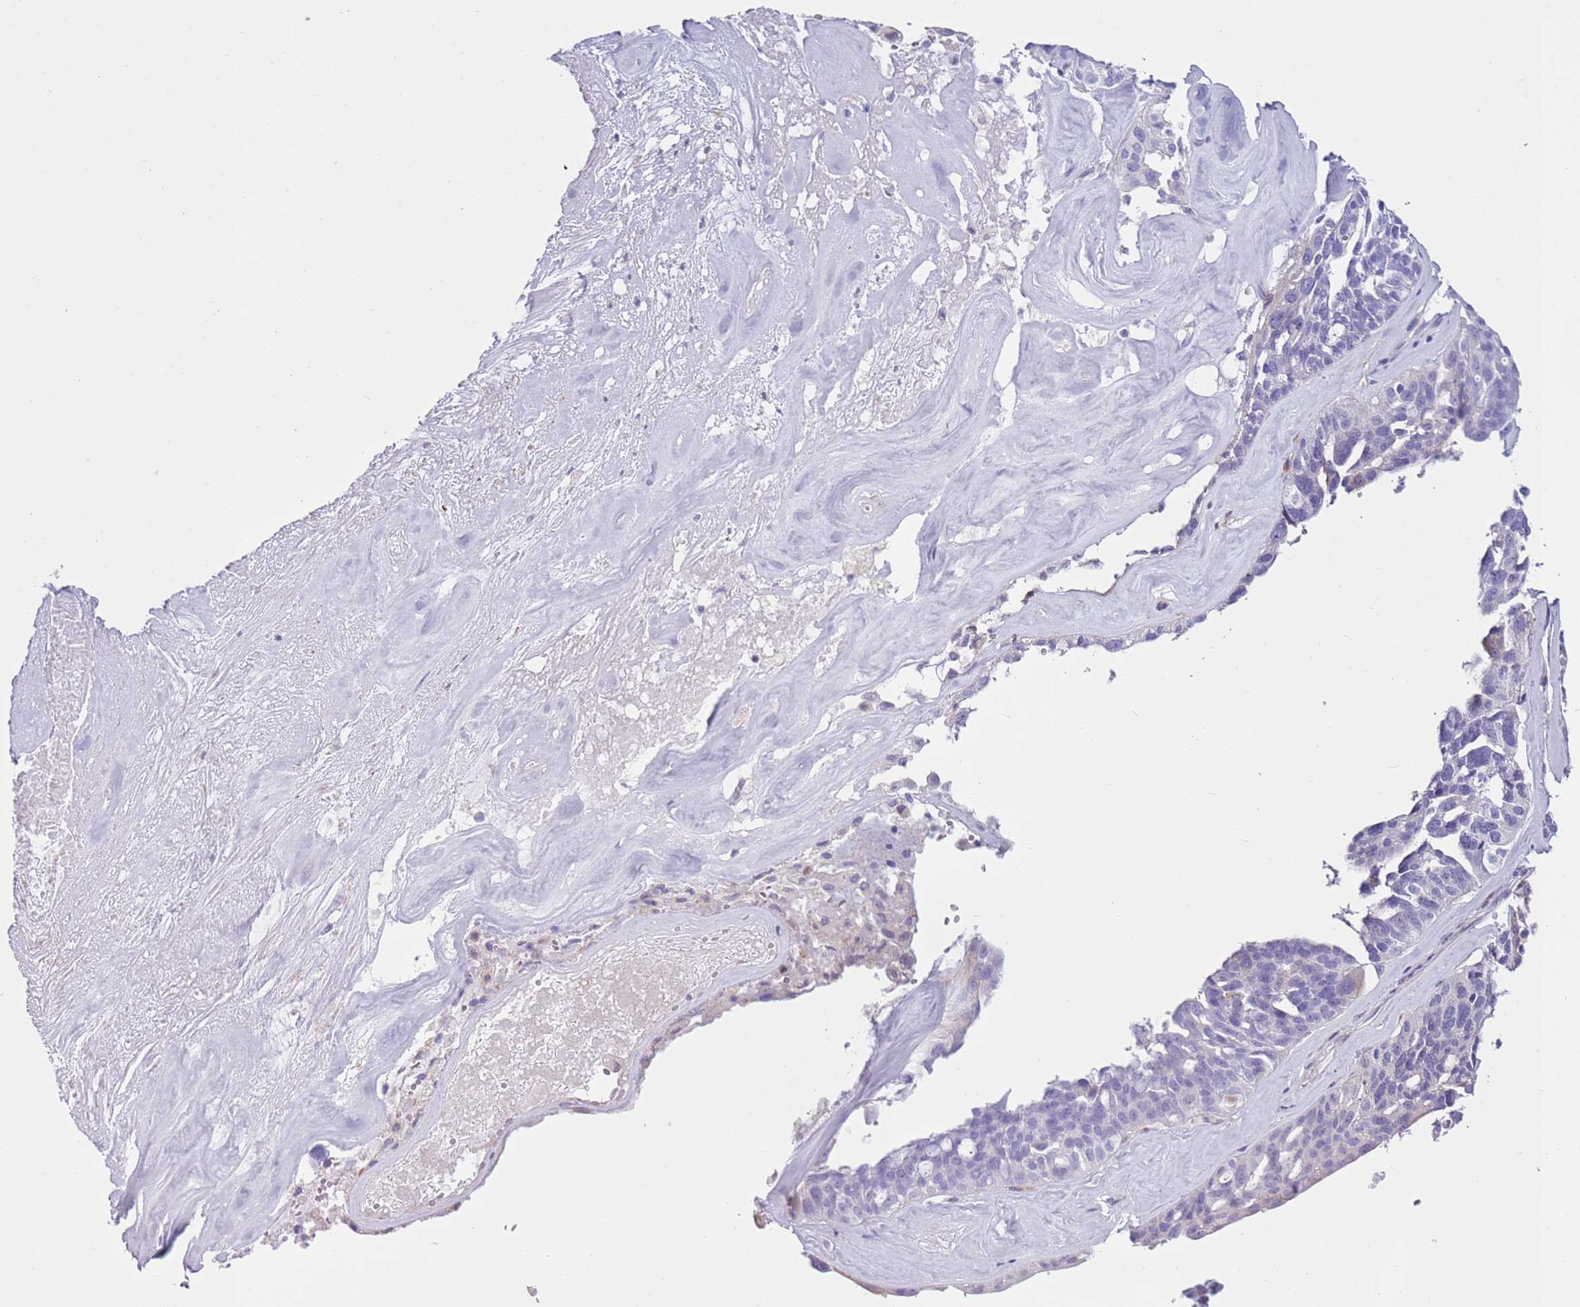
{"staining": {"intensity": "negative", "quantity": "none", "location": "none"}, "tissue": "ovarian cancer", "cell_type": "Tumor cells", "image_type": "cancer", "snomed": [{"axis": "morphology", "description": "Cystadenocarcinoma, serous, NOS"}, {"axis": "topography", "description": "Ovary"}], "caption": "DAB immunohistochemical staining of human ovarian serous cystadenocarcinoma exhibits no significant positivity in tumor cells. The staining is performed using DAB brown chromogen with nuclei counter-stained in using hematoxylin.", "gene": "OAF", "patient": {"sex": "female", "age": 59}}